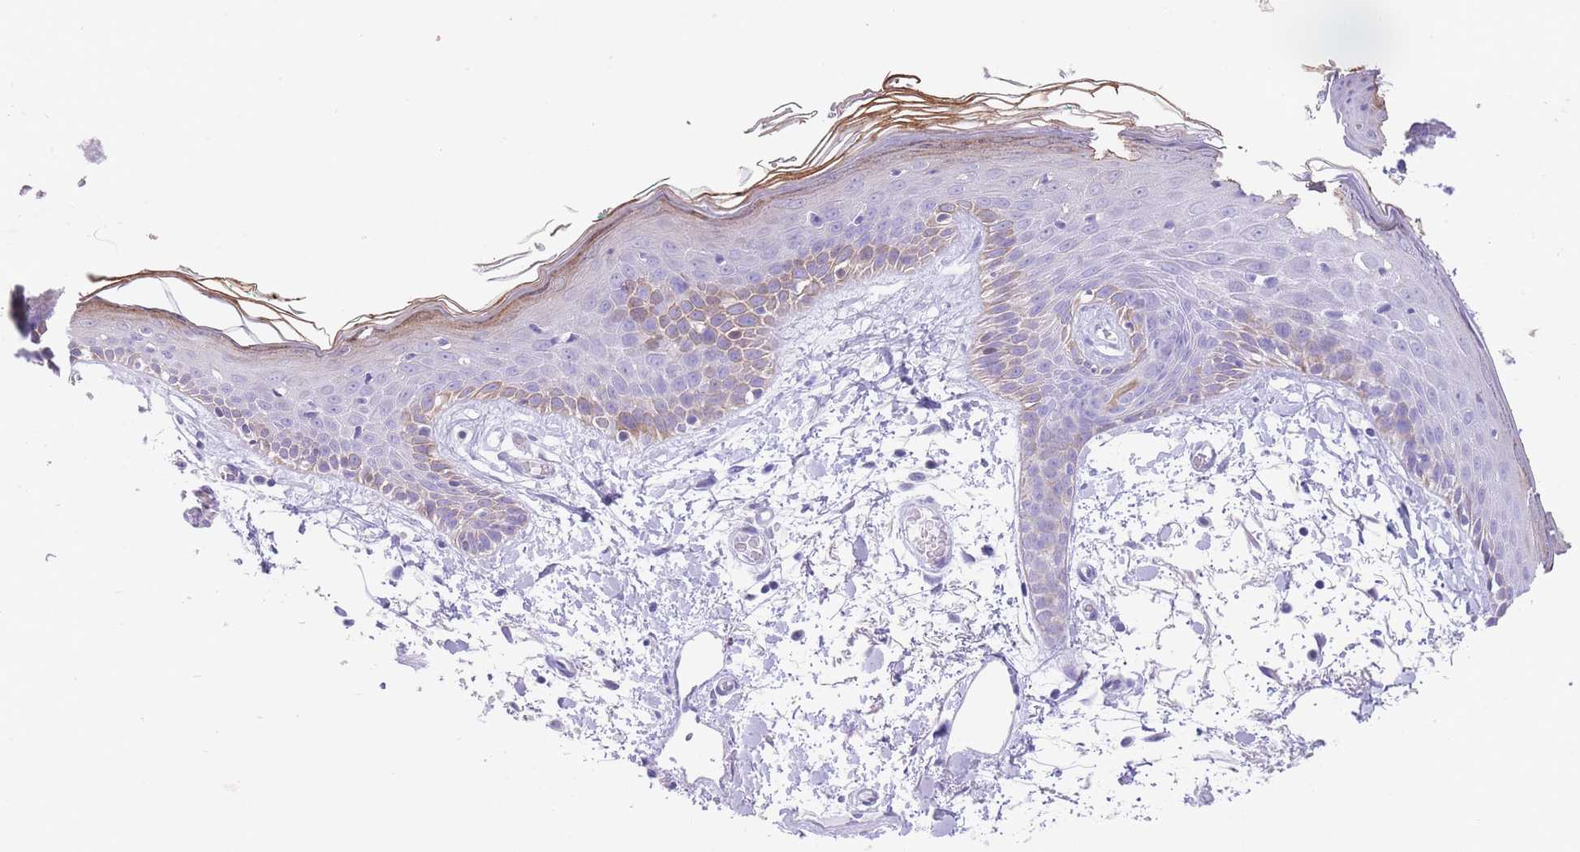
{"staining": {"intensity": "negative", "quantity": "none", "location": "none"}, "tissue": "skin", "cell_type": "Fibroblasts", "image_type": "normal", "snomed": [{"axis": "morphology", "description": "Normal tissue, NOS"}, {"axis": "topography", "description": "Skin"}], "caption": "There is no significant positivity in fibroblasts of skin.", "gene": "QTRT1", "patient": {"sex": "male", "age": 79}}